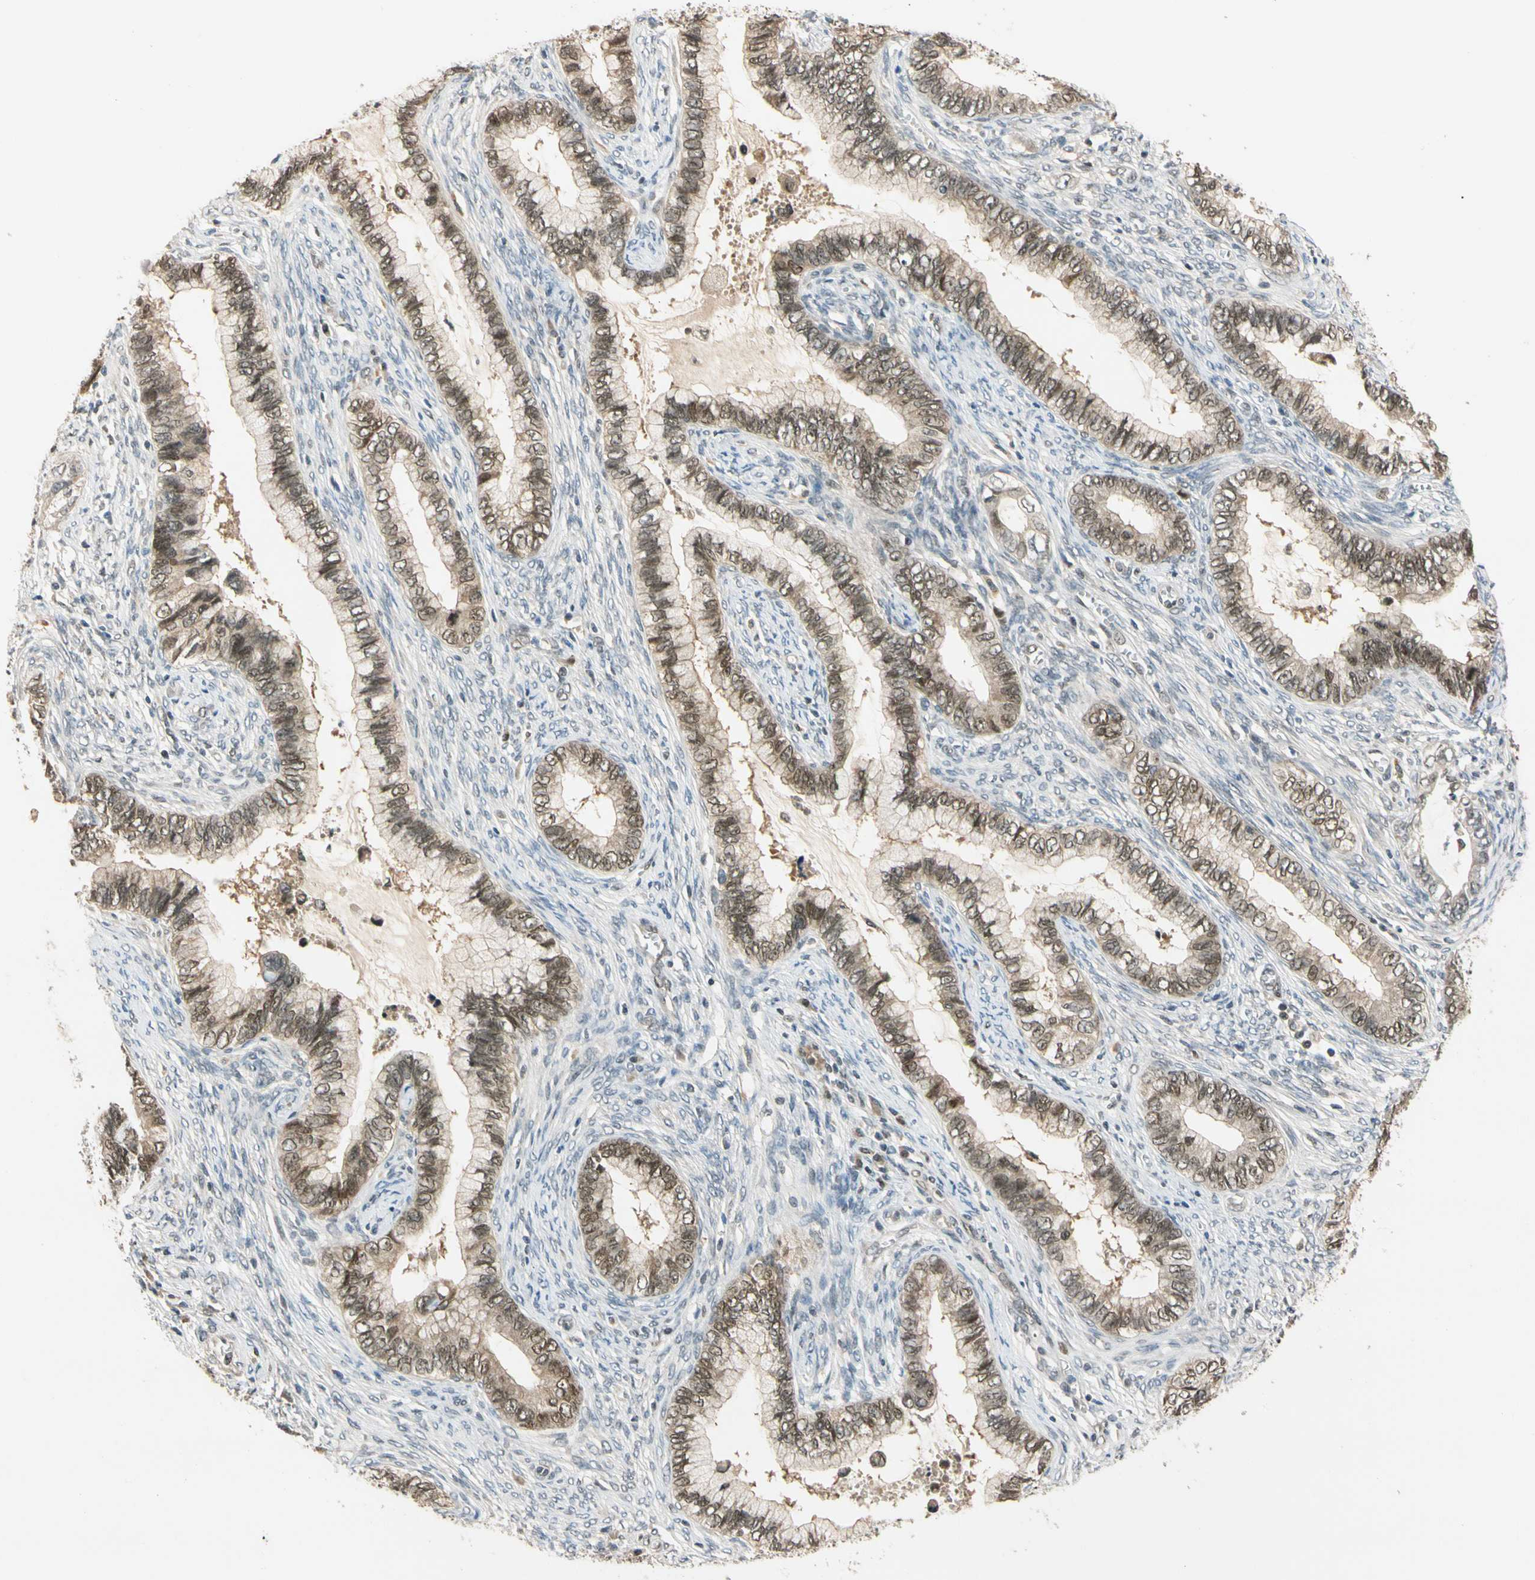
{"staining": {"intensity": "moderate", "quantity": ">75%", "location": "cytoplasmic/membranous,nuclear"}, "tissue": "cervical cancer", "cell_type": "Tumor cells", "image_type": "cancer", "snomed": [{"axis": "morphology", "description": "Adenocarcinoma, NOS"}, {"axis": "topography", "description": "Cervix"}], "caption": "Cervical adenocarcinoma was stained to show a protein in brown. There is medium levels of moderate cytoplasmic/membranous and nuclear expression in about >75% of tumor cells. The staining is performed using DAB brown chromogen to label protein expression. The nuclei are counter-stained blue using hematoxylin.", "gene": "RIOX2", "patient": {"sex": "female", "age": 44}}